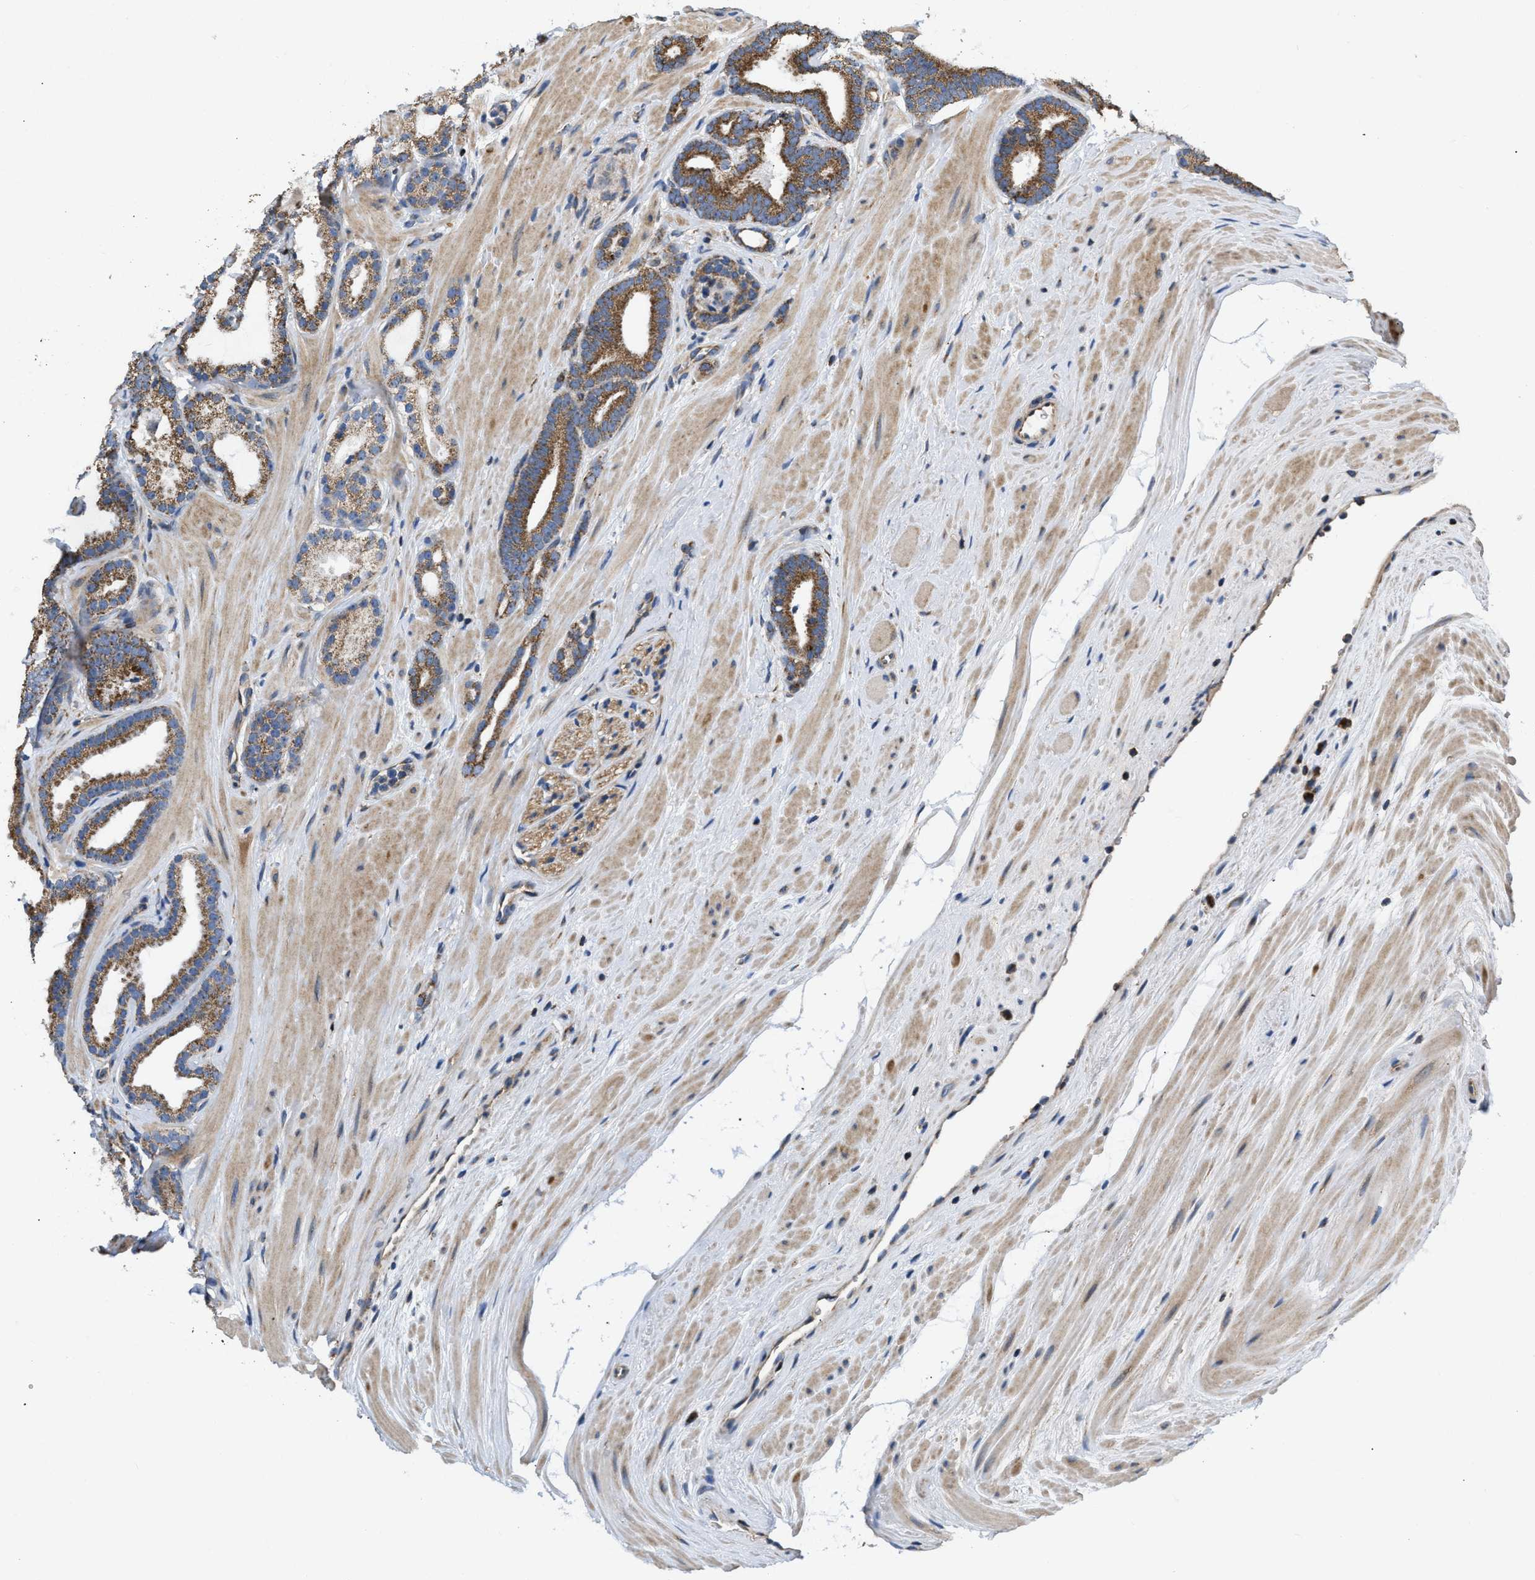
{"staining": {"intensity": "moderate", "quantity": ">75%", "location": "cytoplasmic/membranous"}, "tissue": "prostate cancer", "cell_type": "Tumor cells", "image_type": "cancer", "snomed": [{"axis": "morphology", "description": "Adenocarcinoma, High grade"}, {"axis": "topography", "description": "Prostate"}], "caption": "Protein analysis of prostate cancer (adenocarcinoma (high-grade)) tissue exhibits moderate cytoplasmic/membranous expression in about >75% of tumor cells.", "gene": "OPTN", "patient": {"sex": "male", "age": 60}}